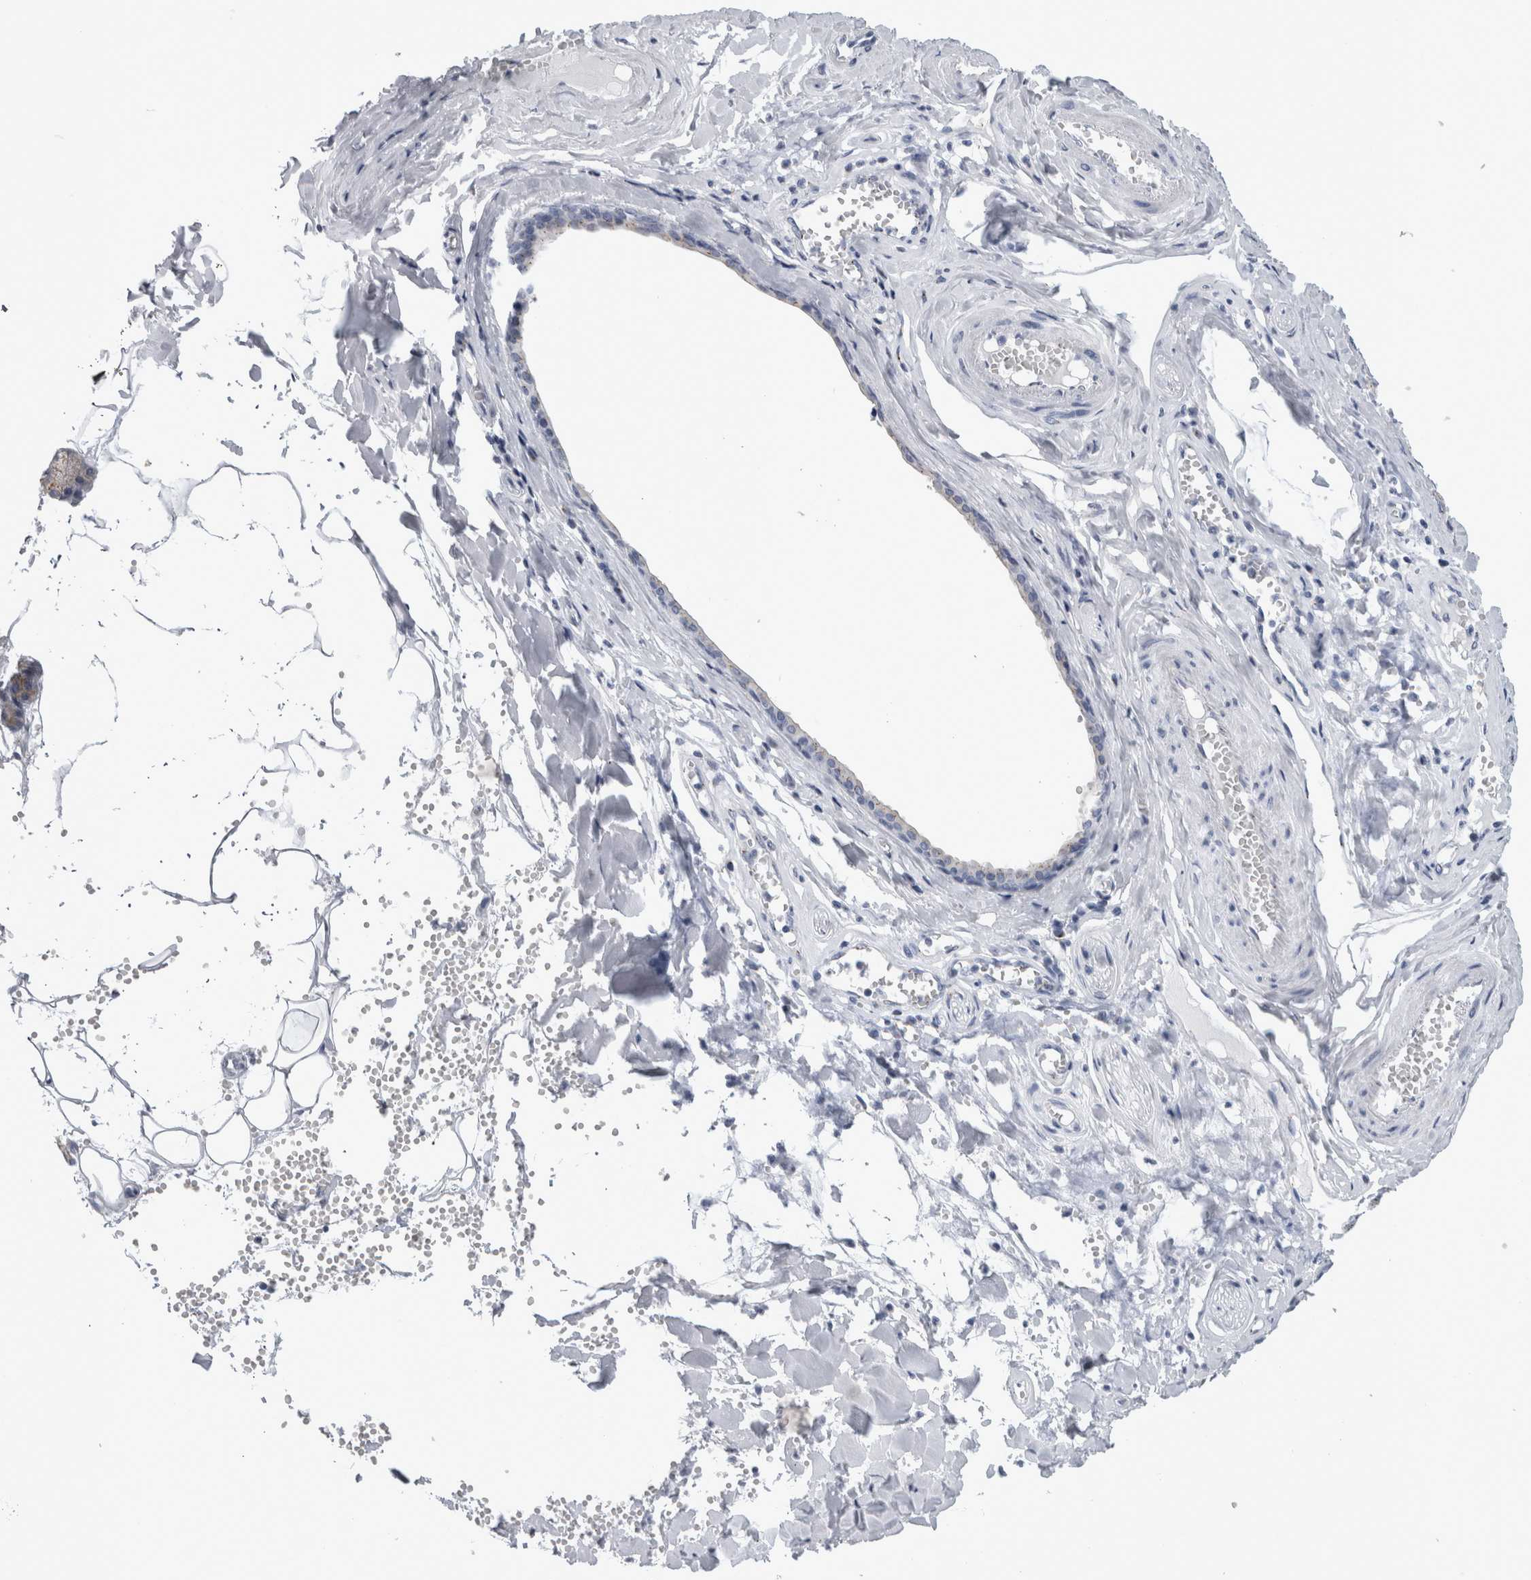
{"staining": {"intensity": "moderate", "quantity": "25%-75%", "location": "cytoplasmic/membranous"}, "tissue": "salivary gland", "cell_type": "Glandular cells", "image_type": "normal", "snomed": [{"axis": "morphology", "description": "Normal tissue, NOS"}, {"axis": "topography", "description": "Salivary gland"}], "caption": "This micrograph reveals immunohistochemistry staining of unremarkable human salivary gland, with medium moderate cytoplasmic/membranous staining in approximately 25%-75% of glandular cells.", "gene": "AKAP9", "patient": {"sex": "male", "age": 62}}